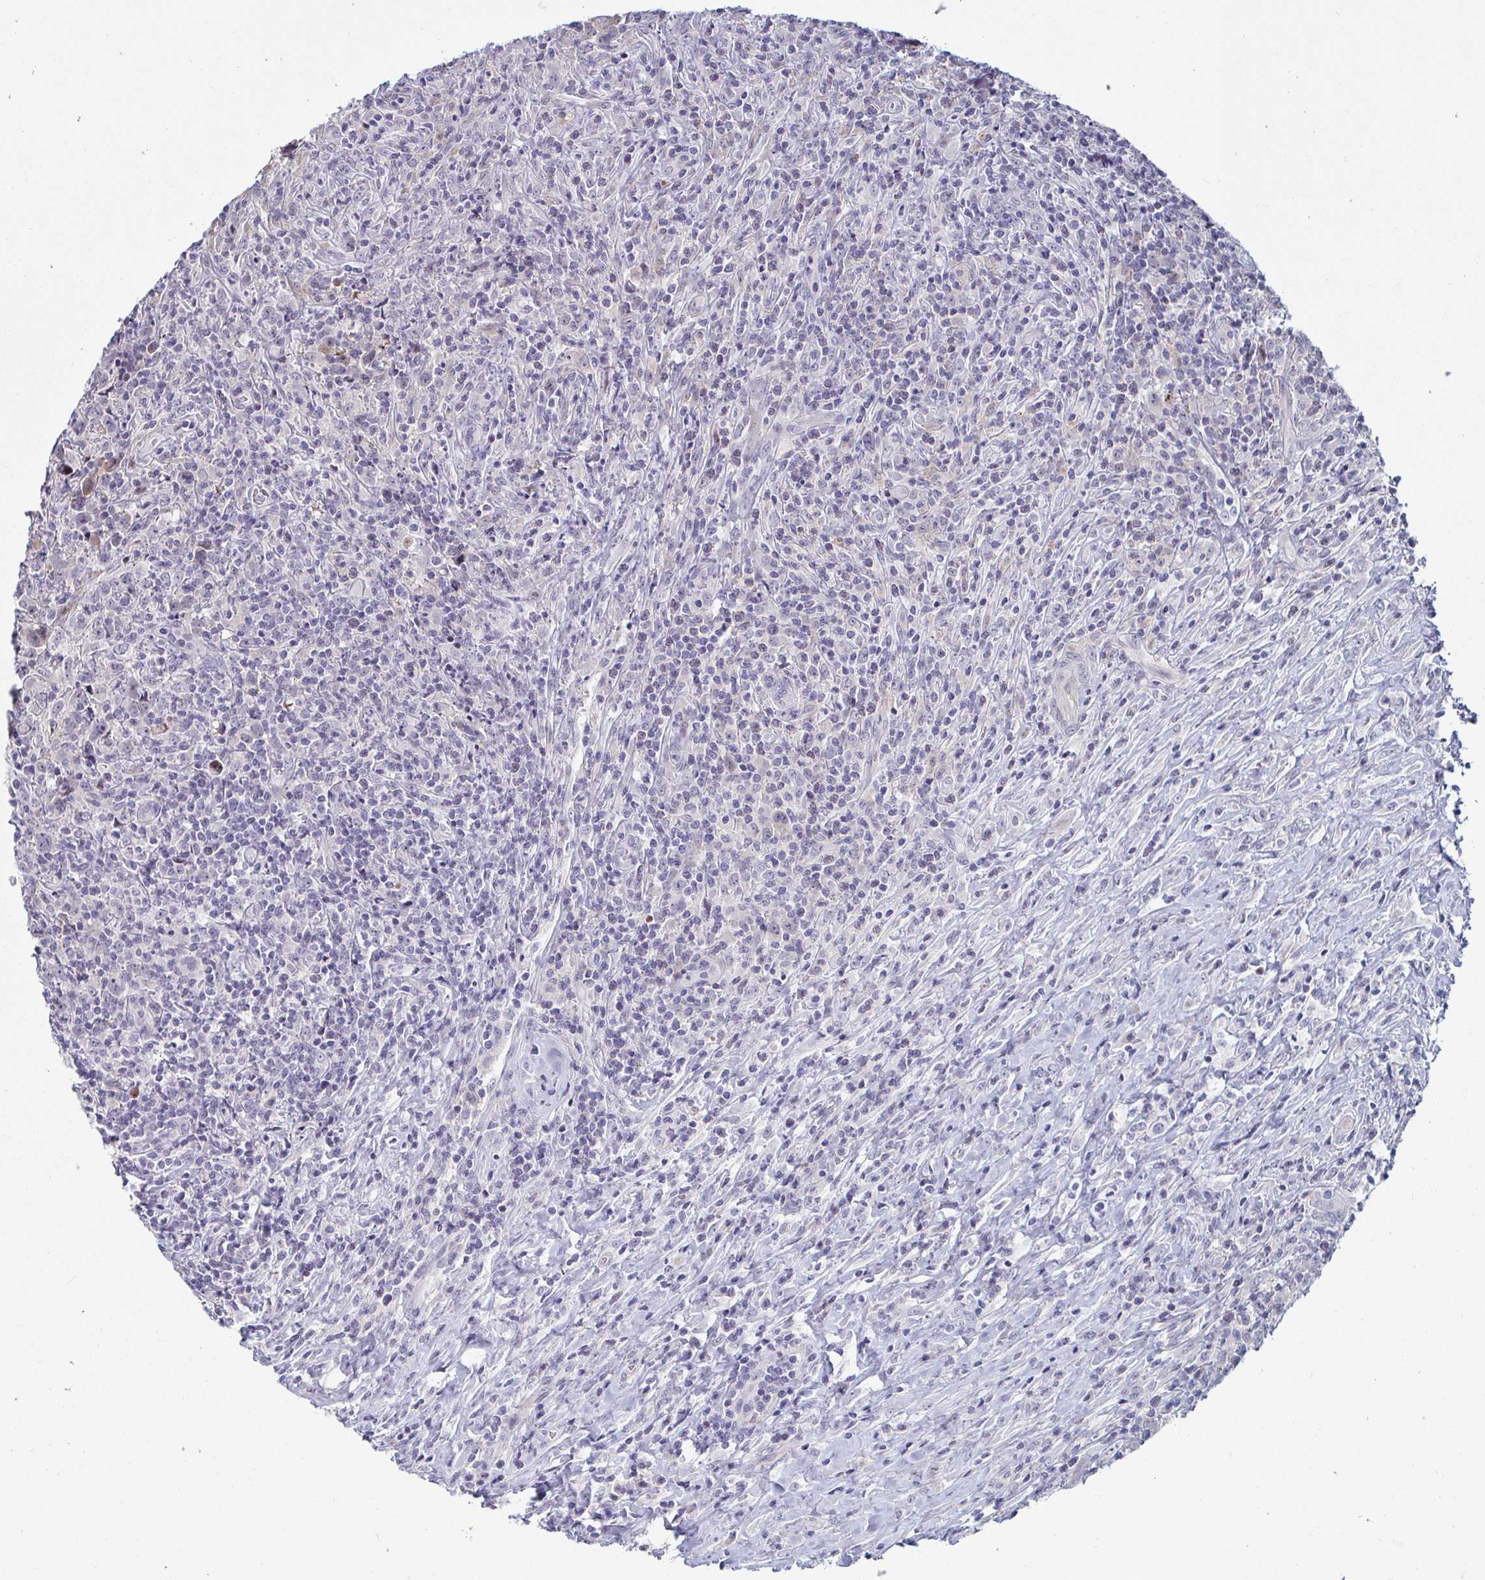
{"staining": {"intensity": "negative", "quantity": "none", "location": "none"}, "tissue": "lymphoma", "cell_type": "Tumor cells", "image_type": "cancer", "snomed": [{"axis": "morphology", "description": "Hodgkin's disease, NOS"}, {"axis": "topography", "description": "Lymph node"}], "caption": "Immunohistochemistry (IHC) of lymphoma shows no staining in tumor cells.", "gene": "GSTM1", "patient": {"sex": "female", "age": 18}}